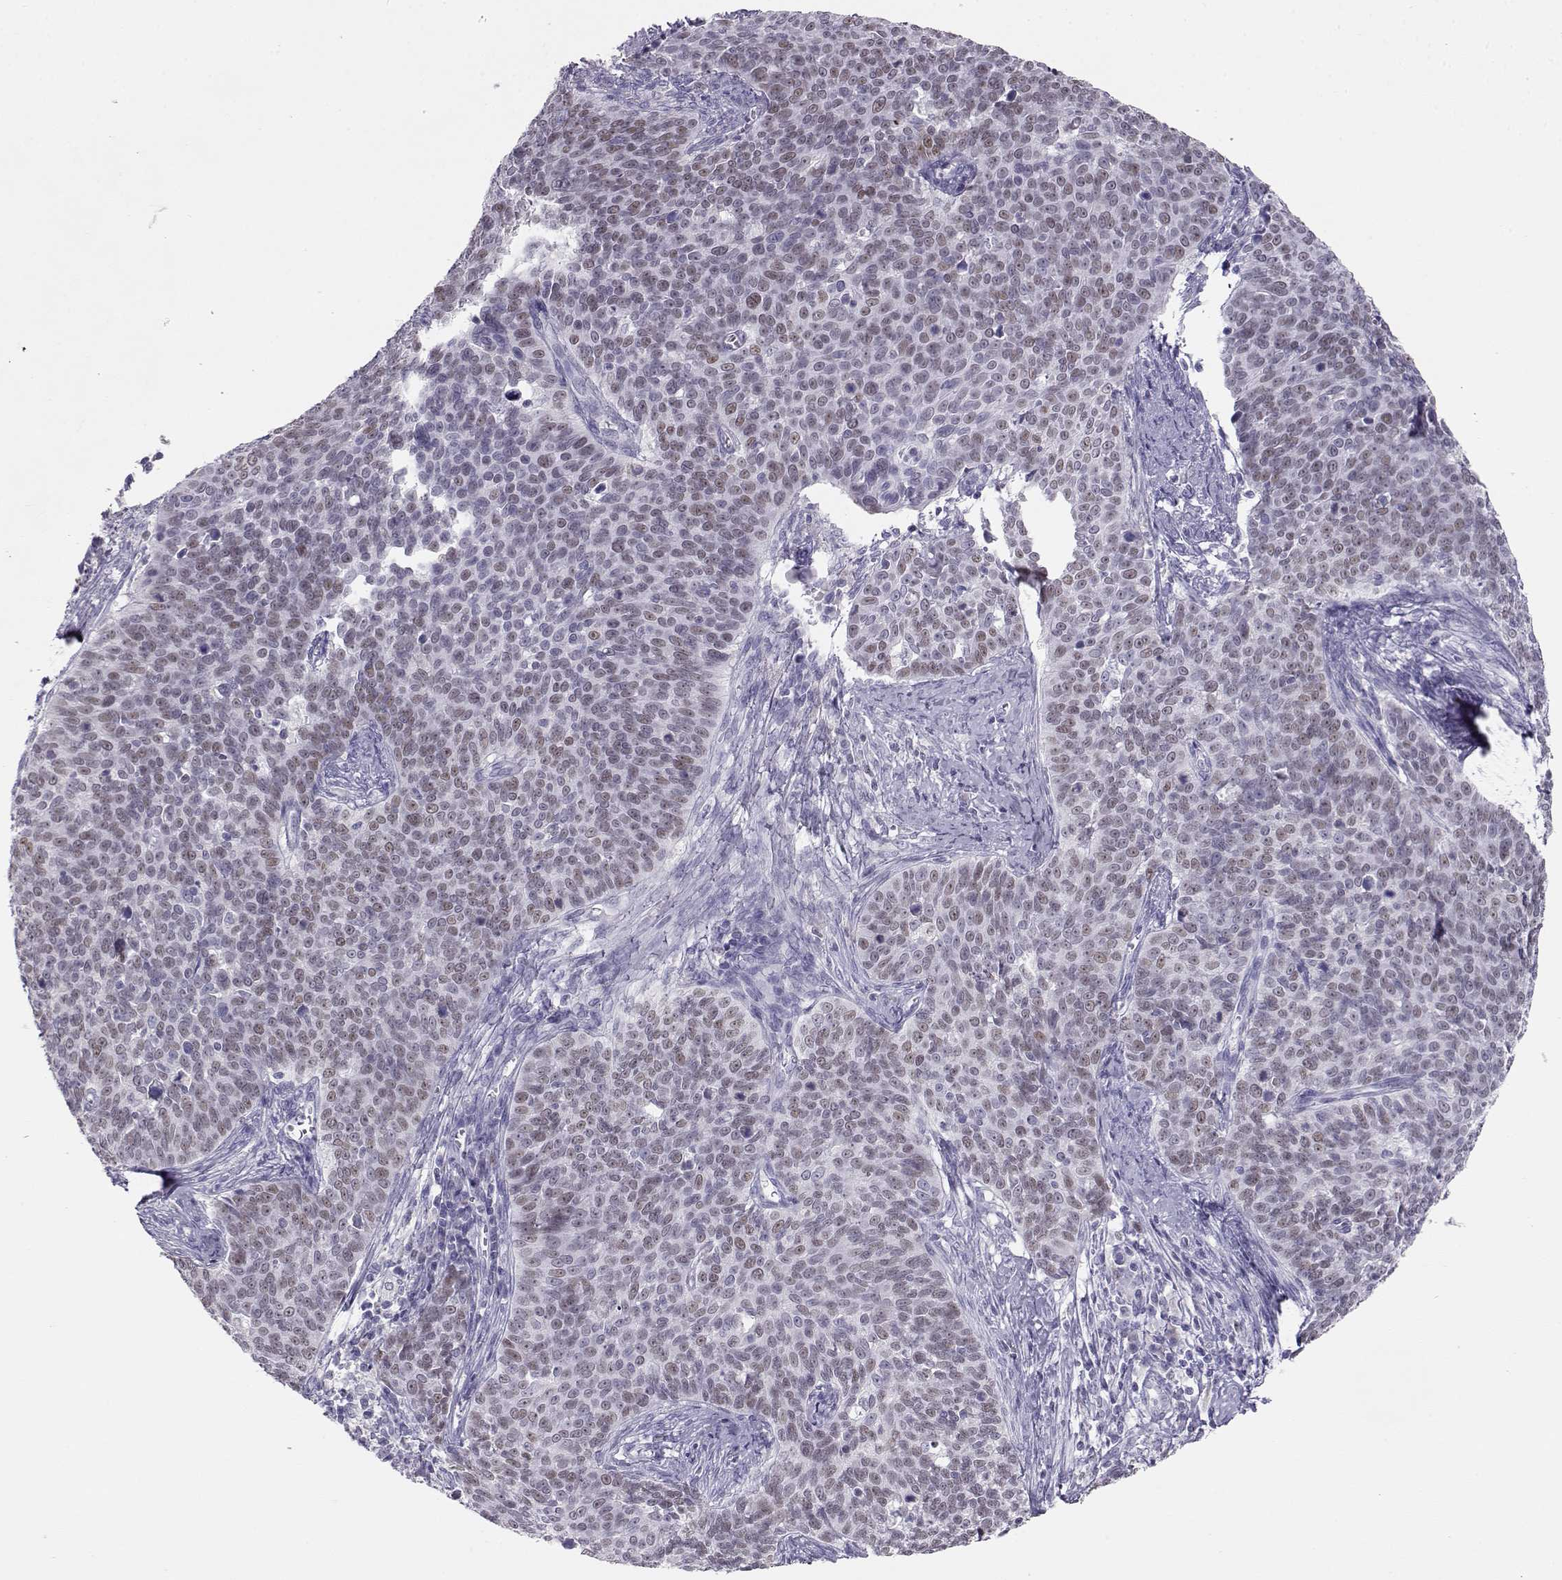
{"staining": {"intensity": "weak", "quantity": "<25%", "location": "nuclear"}, "tissue": "cervical cancer", "cell_type": "Tumor cells", "image_type": "cancer", "snomed": [{"axis": "morphology", "description": "Squamous cell carcinoma, NOS"}, {"axis": "topography", "description": "Cervix"}], "caption": "An immunohistochemistry (IHC) image of cervical cancer is shown. There is no staining in tumor cells of cervical cancer.", "gene": "OPN5", "patient": {"sex": "female", "age": 39}}